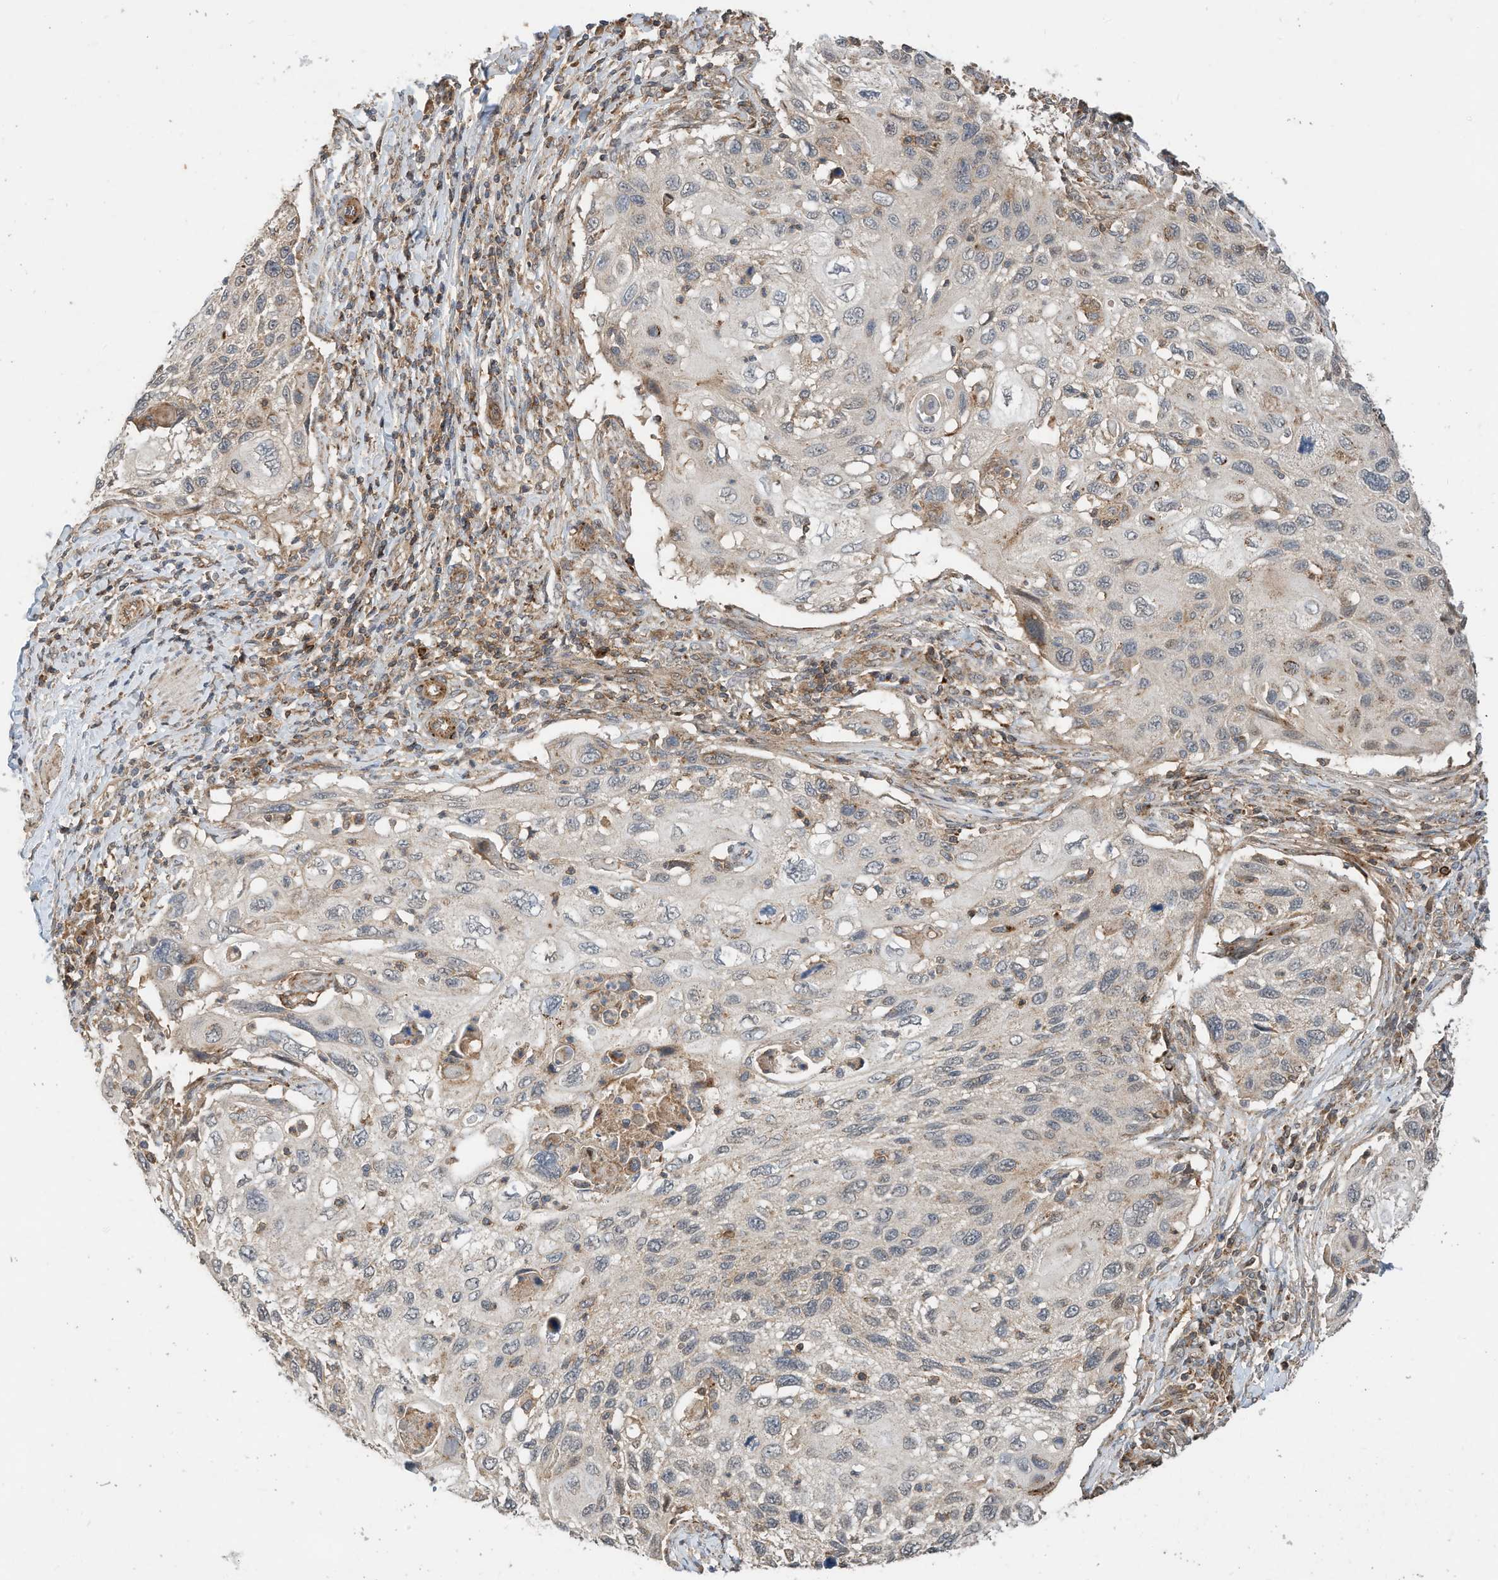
{"staining": {"intensity": "weak", "quantity": "<25%", "location": "cytoplasmic/membranous"}, "tissue": "cervical cancer", "cell_type": "Tumor cells", "image_type": "cancer", "snomed": [{"axis": "morphology", "description": "Squamous cell carcinoma, NOS"}, {"axis": "topography", "description": "Cervix"}], "caption": "Protein analysis of squamous cell carcinoma (cervical) shows no significant staining in tumor cells.", "gene": "CPAMD8", "patient": {"sex": "female", "age": 70}}